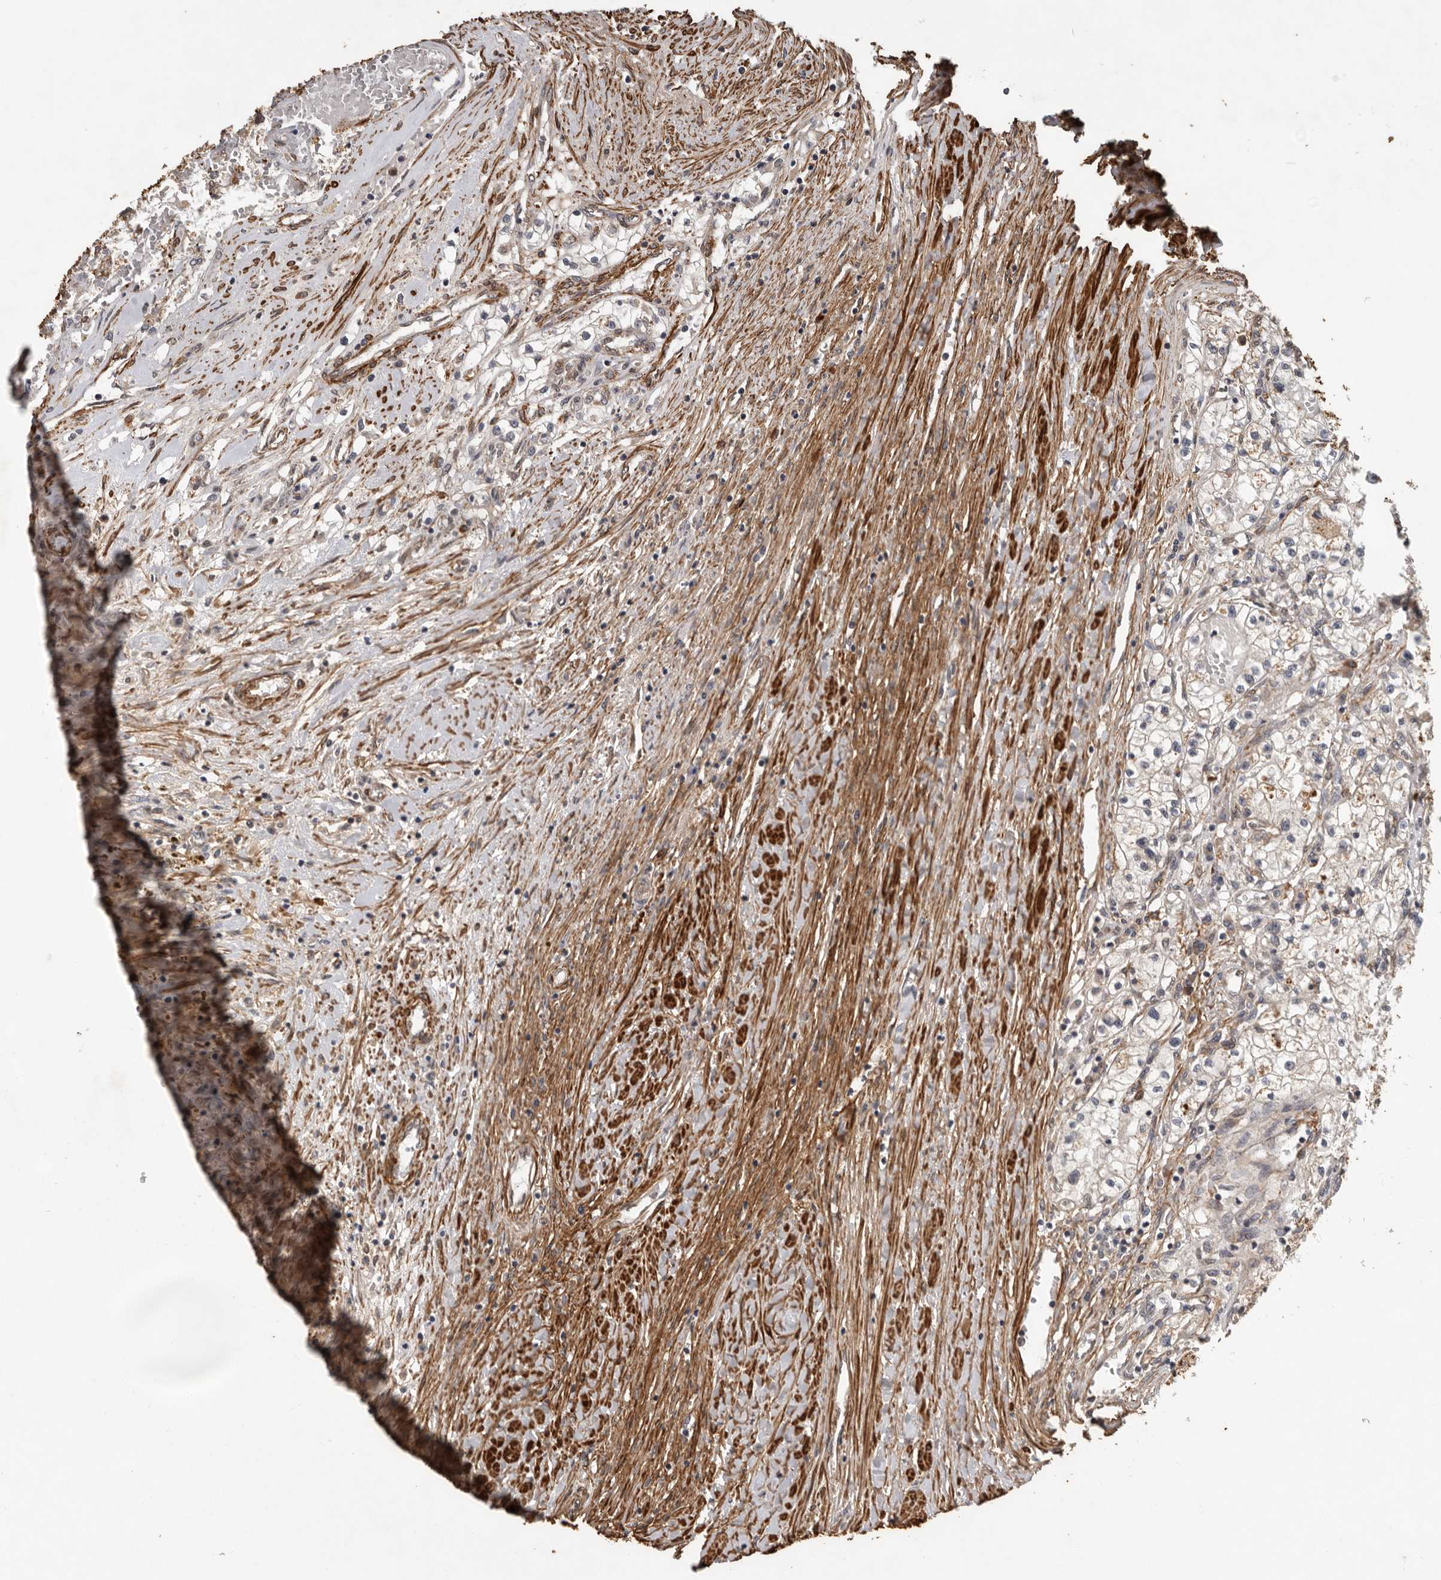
{"staining": {"intensity": "moderate", "quantity": "<25%", "location": "cytoplasmic/membranous"}, "tissue": "renal cancer", "cell_type": "Tumor cells", "image_type": "cancer", "snomed": [{"axis": "morphology", "description": "Normal tissue, NOS"}, {"axis": "morphology", "description": "Adenocarcinoma, NOS"}, {"axis": "topography", "description": "Kidney"}], "caption": "A low amount of moderate cytoplasmic/membranous positivity is appreciated in approximately <25% of tumor cells in renal cancer (adenocarcinoma) tissue.", "gene": "RNF157", "patient": {"sex": "male", "age": 68}}